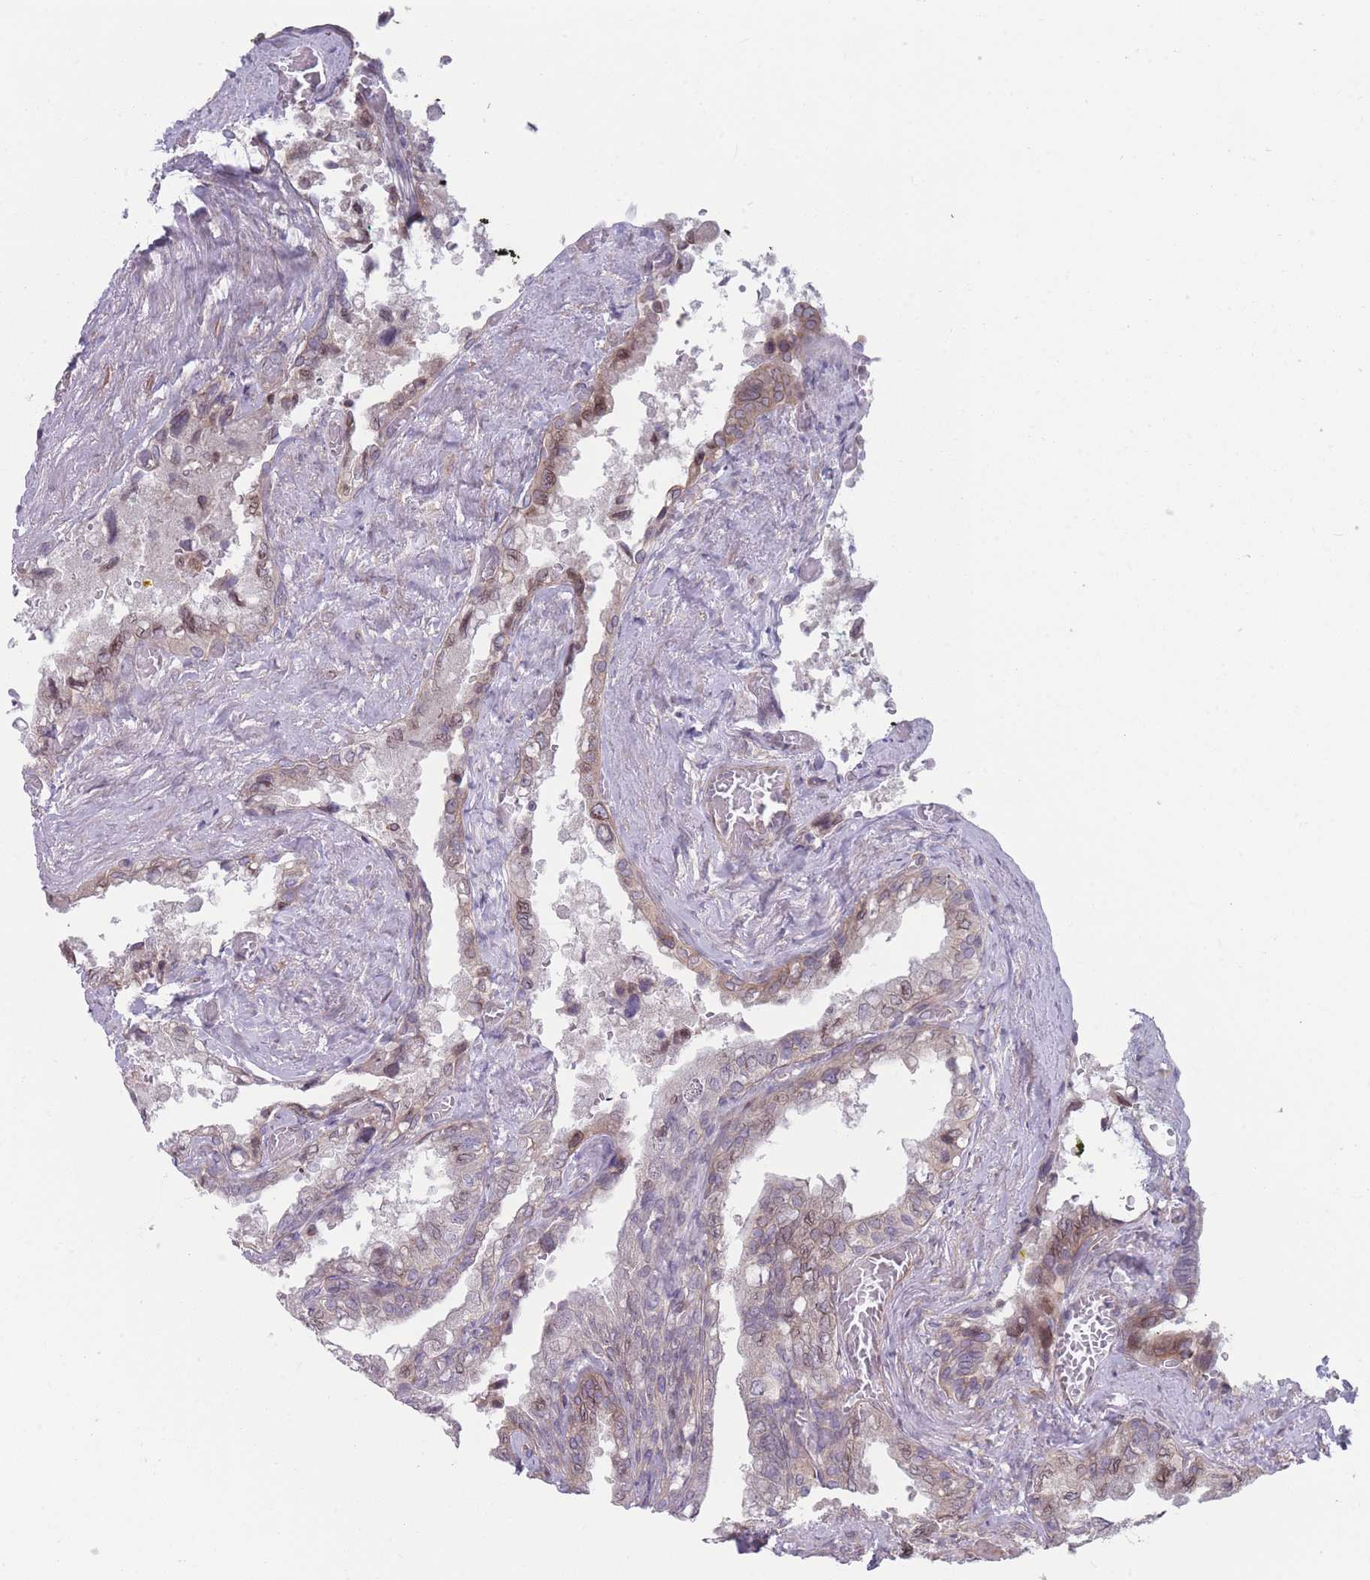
{"staining": {"intensity": "moderate", "quantity": "25%-75%", "location": "cytoplasmic/membranous,nuclear"}, "tissue": "seminal vesicle", "cell_type": "Glandular cells", "image_type": "normal", "snomed": [{"axis": "morphology", "description": "Normal tissue, NOS"}, {"axis": "topography", "description": "Seminal veicle"}, {"axis": "topography", "description": "Peripheral nerve tissue"}], "caption": "A photomicrograph showing moderate cytoplasmic/membranous,nuclear positivity in about 25%-75% of glandular cells in normal seminal vesicle, as visualized by brown immunohistochemical staining.", "gene": "VRK2", "patient": {"sex": "male", "age": 60}}